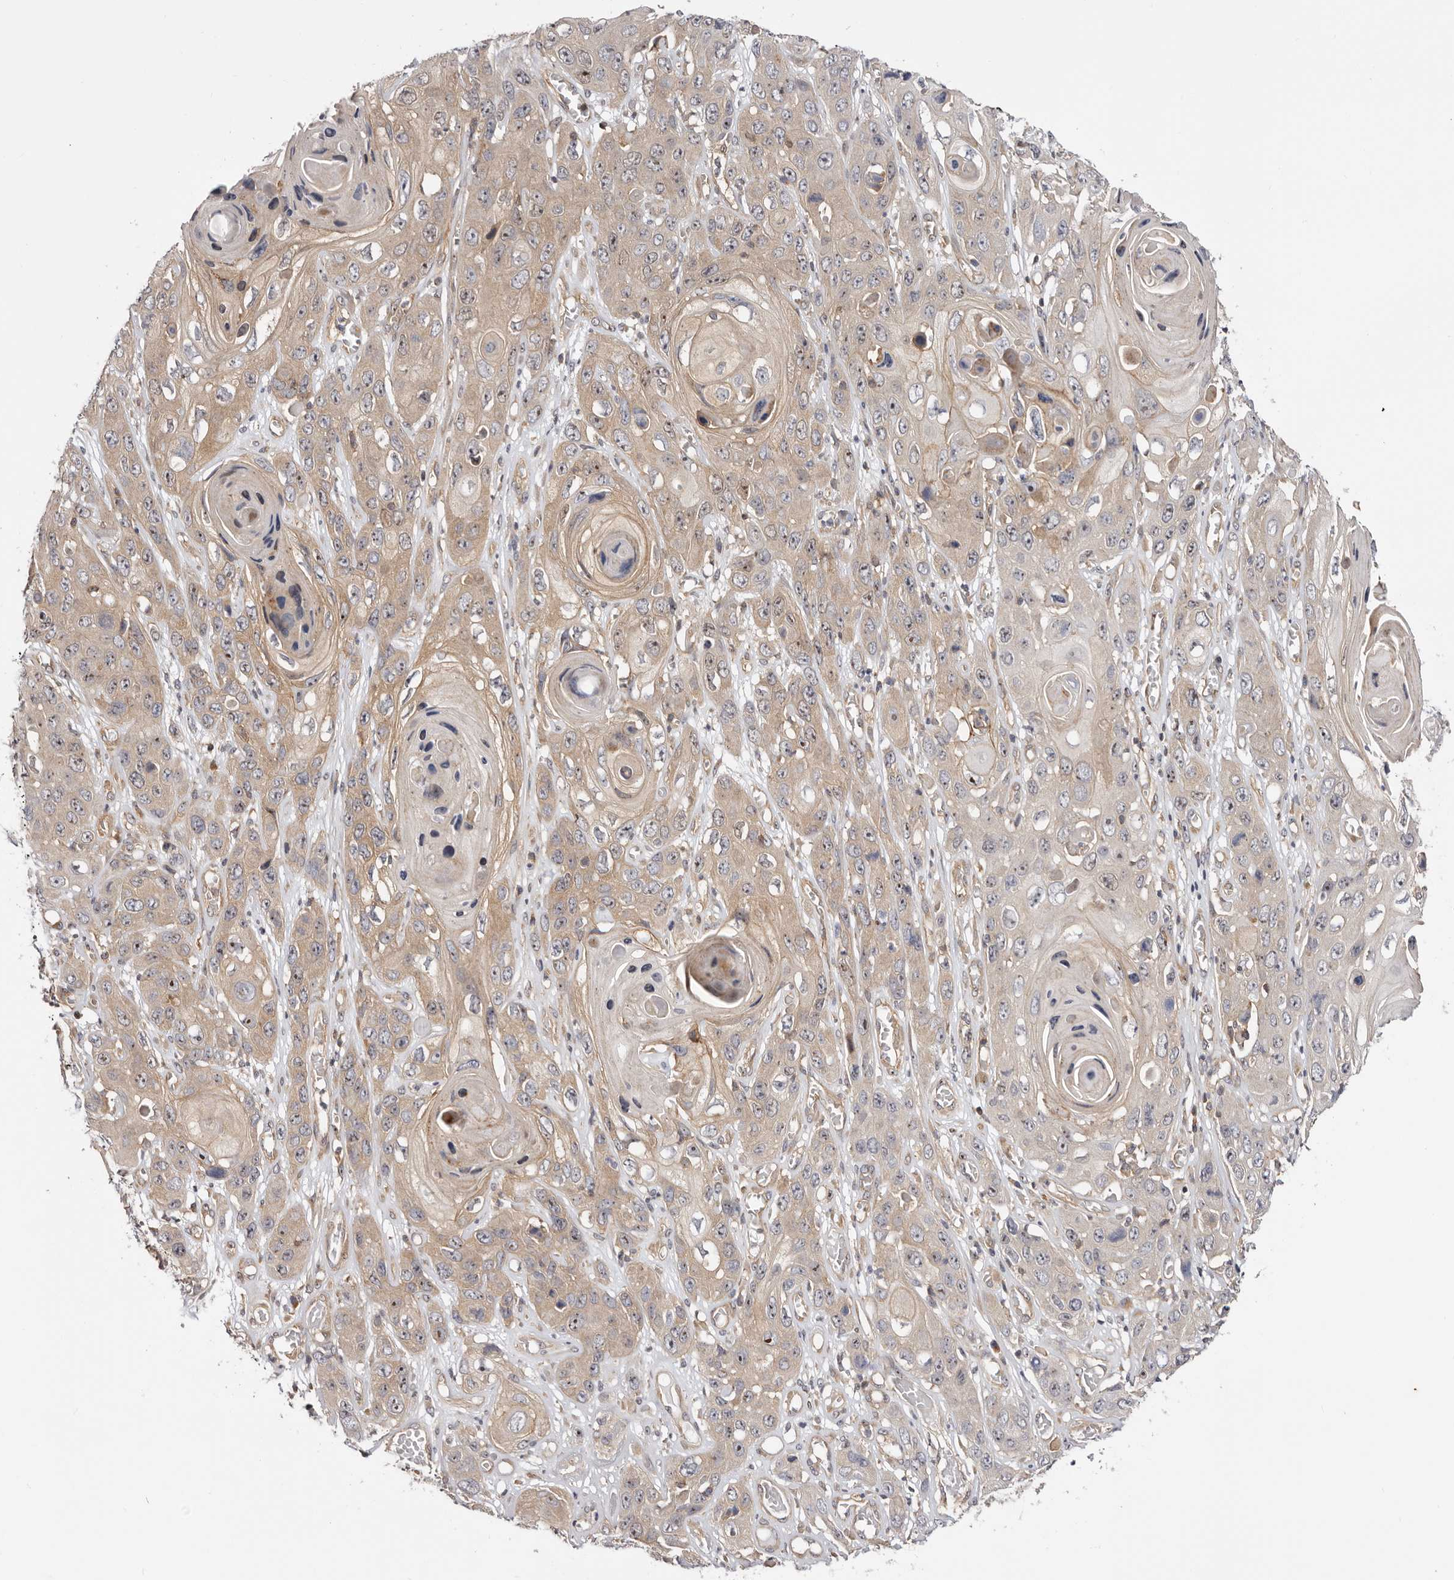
{"staining": {"intensity": "weak", "quantity": "25%-75%", "location": "cytoplasmic/membranous,nuclear"}, "tissue": "skin cancer", "cell_type": "Tumor cells", "image_type": "cancer", "snomed": [{"axis": "morphology", "description": "Squamous cell carcinoma, NOS"}, {"axis": "topography", "description": "Skin"}], "caption": "Weak cytoplasmic/membranous and nuclear expression is appreciated in approximately 25%-75% of tumor cells in skin cancer (squamous cell carcinoma). The protein is stained brown, and the nuclei are stained in blue (DAB IHC with brightfield microscopy, high magnification).", "gene": "PANK4", "patient": {"sex": "male", "age": 55}}